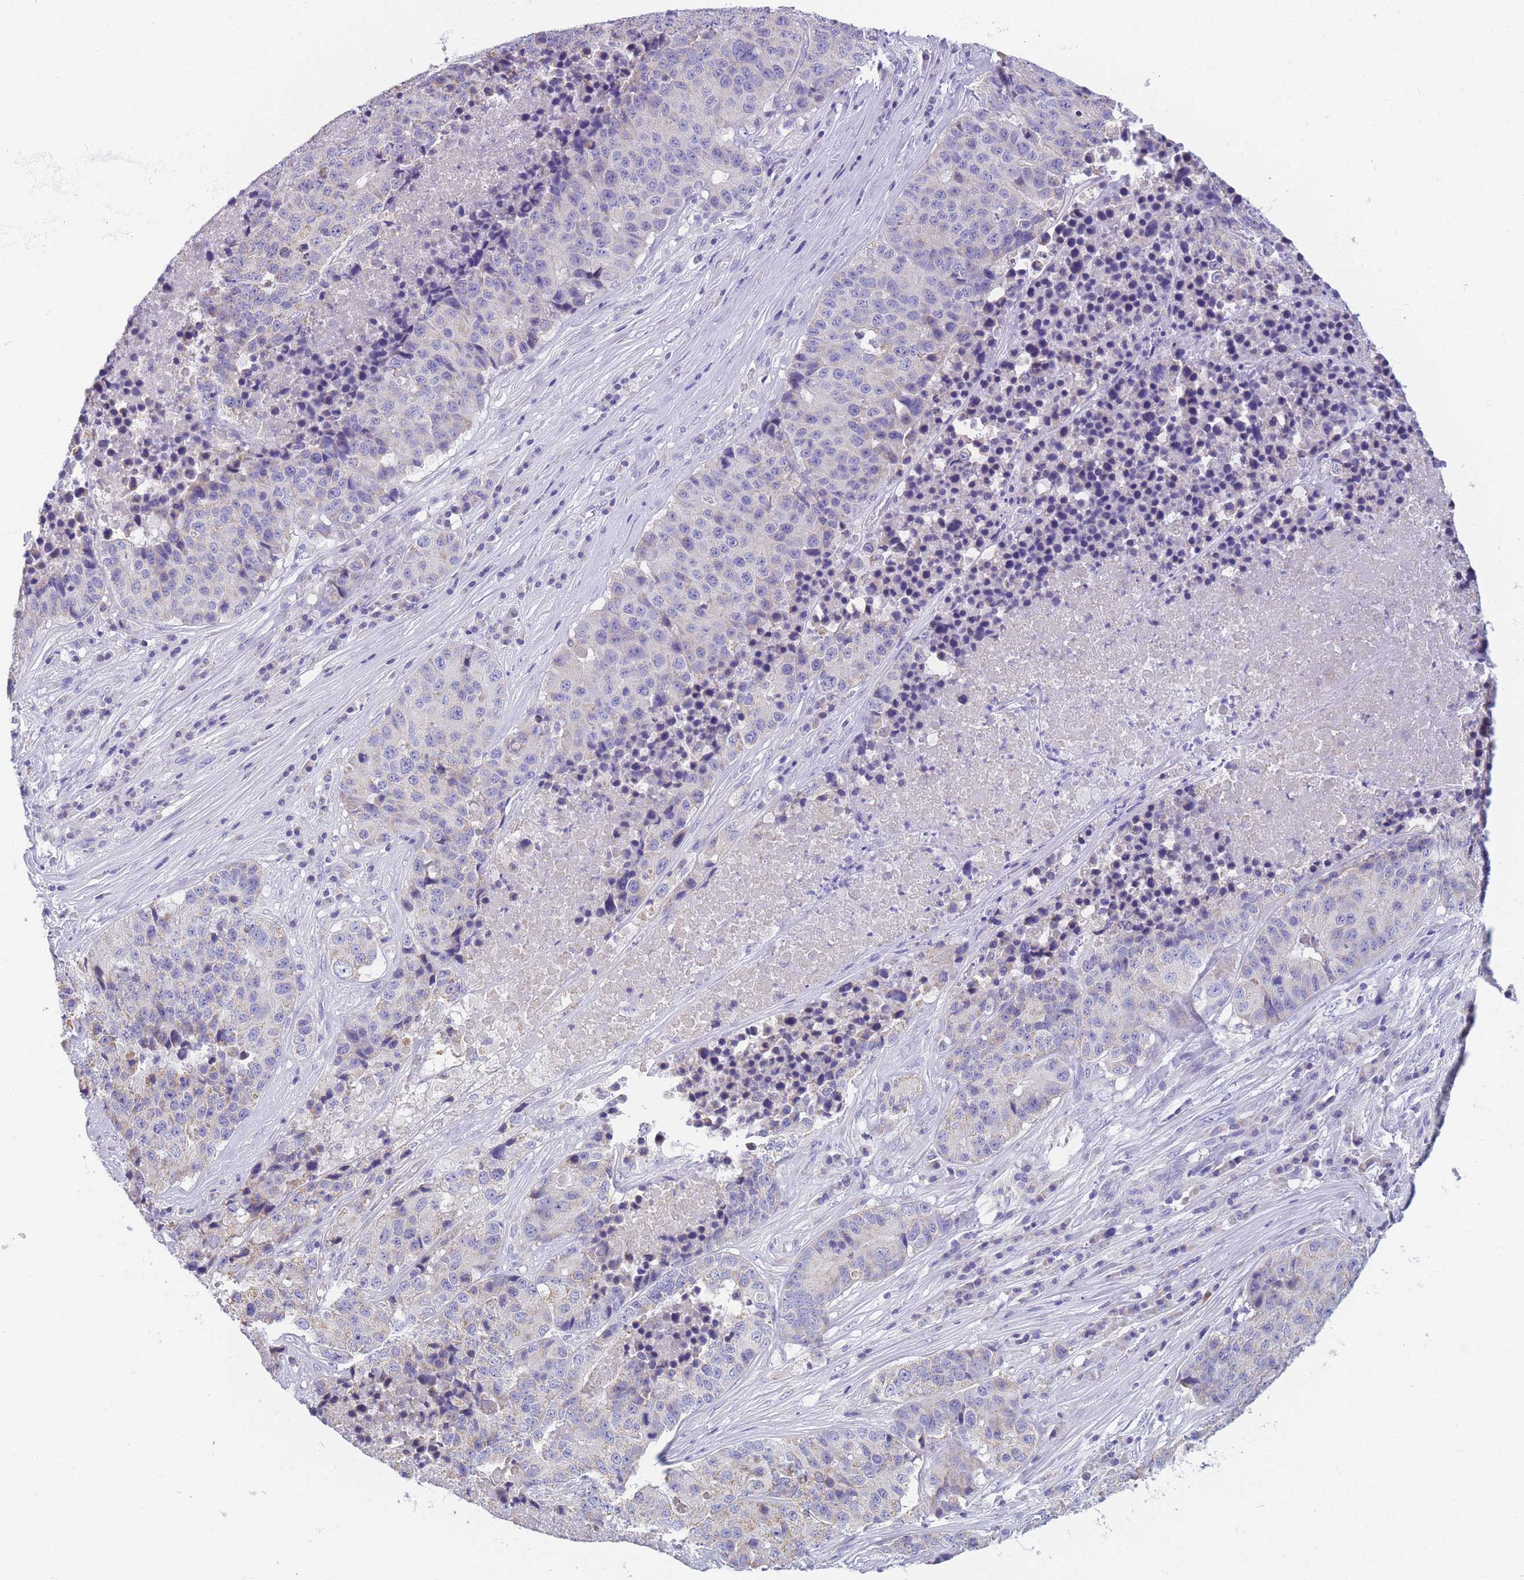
{"staining": {"intensity": "negative", "quantity": "none", "location": "none"}, "tissue": "stomach cancer", "cell_type": "Tumor cells", "image_type": "cancer", "snomed": [{"axis": "morphology", "description": "Adenocarcinoma, NOS"}, {"axis": "topography", "description": "Stomach"}], "caption": "Tumor cells show no significant protein staining in stomach adenocarcinoma.", "gene": "DHRS11", "patient": {"sex": "male", "age": 71}}